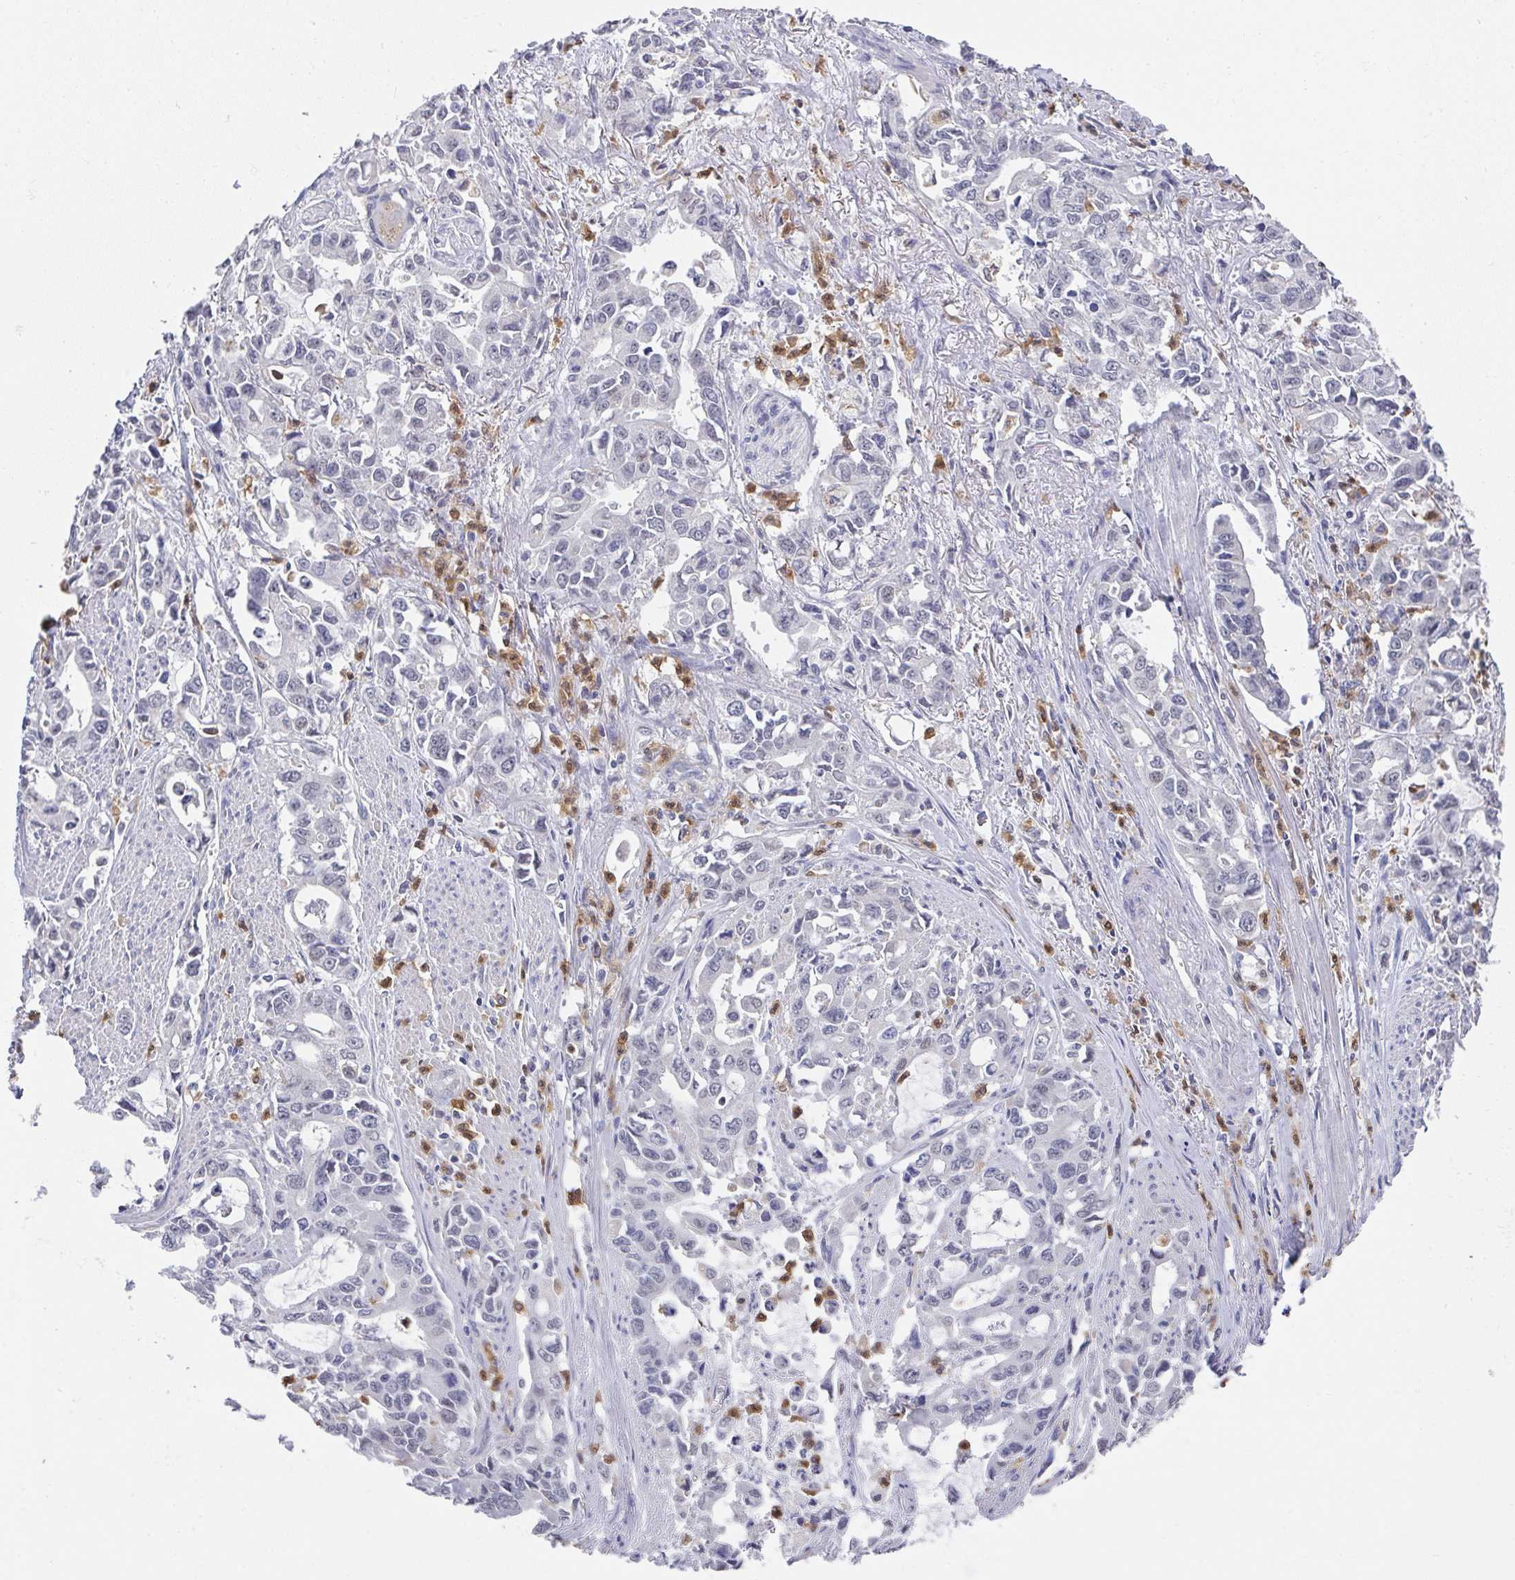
{"staining": {"intensity": "negative", "quantity": "none", "location": "none"}, "tissue": "stomach cancer", "cell_type": "Tumor cells", "image_type": "cancer", "snomed": [{"axis": "morphology", "description": "Adenocarcinoma, NOS"}, {"axis": "topography", "description": "Stomach, upper"}], "caption": "Tumor cells are negative for brown protein staining in adenocarcinoma (stomach).", "gene": "NCF1", "patient": {"sex": "male", "age": 85}}